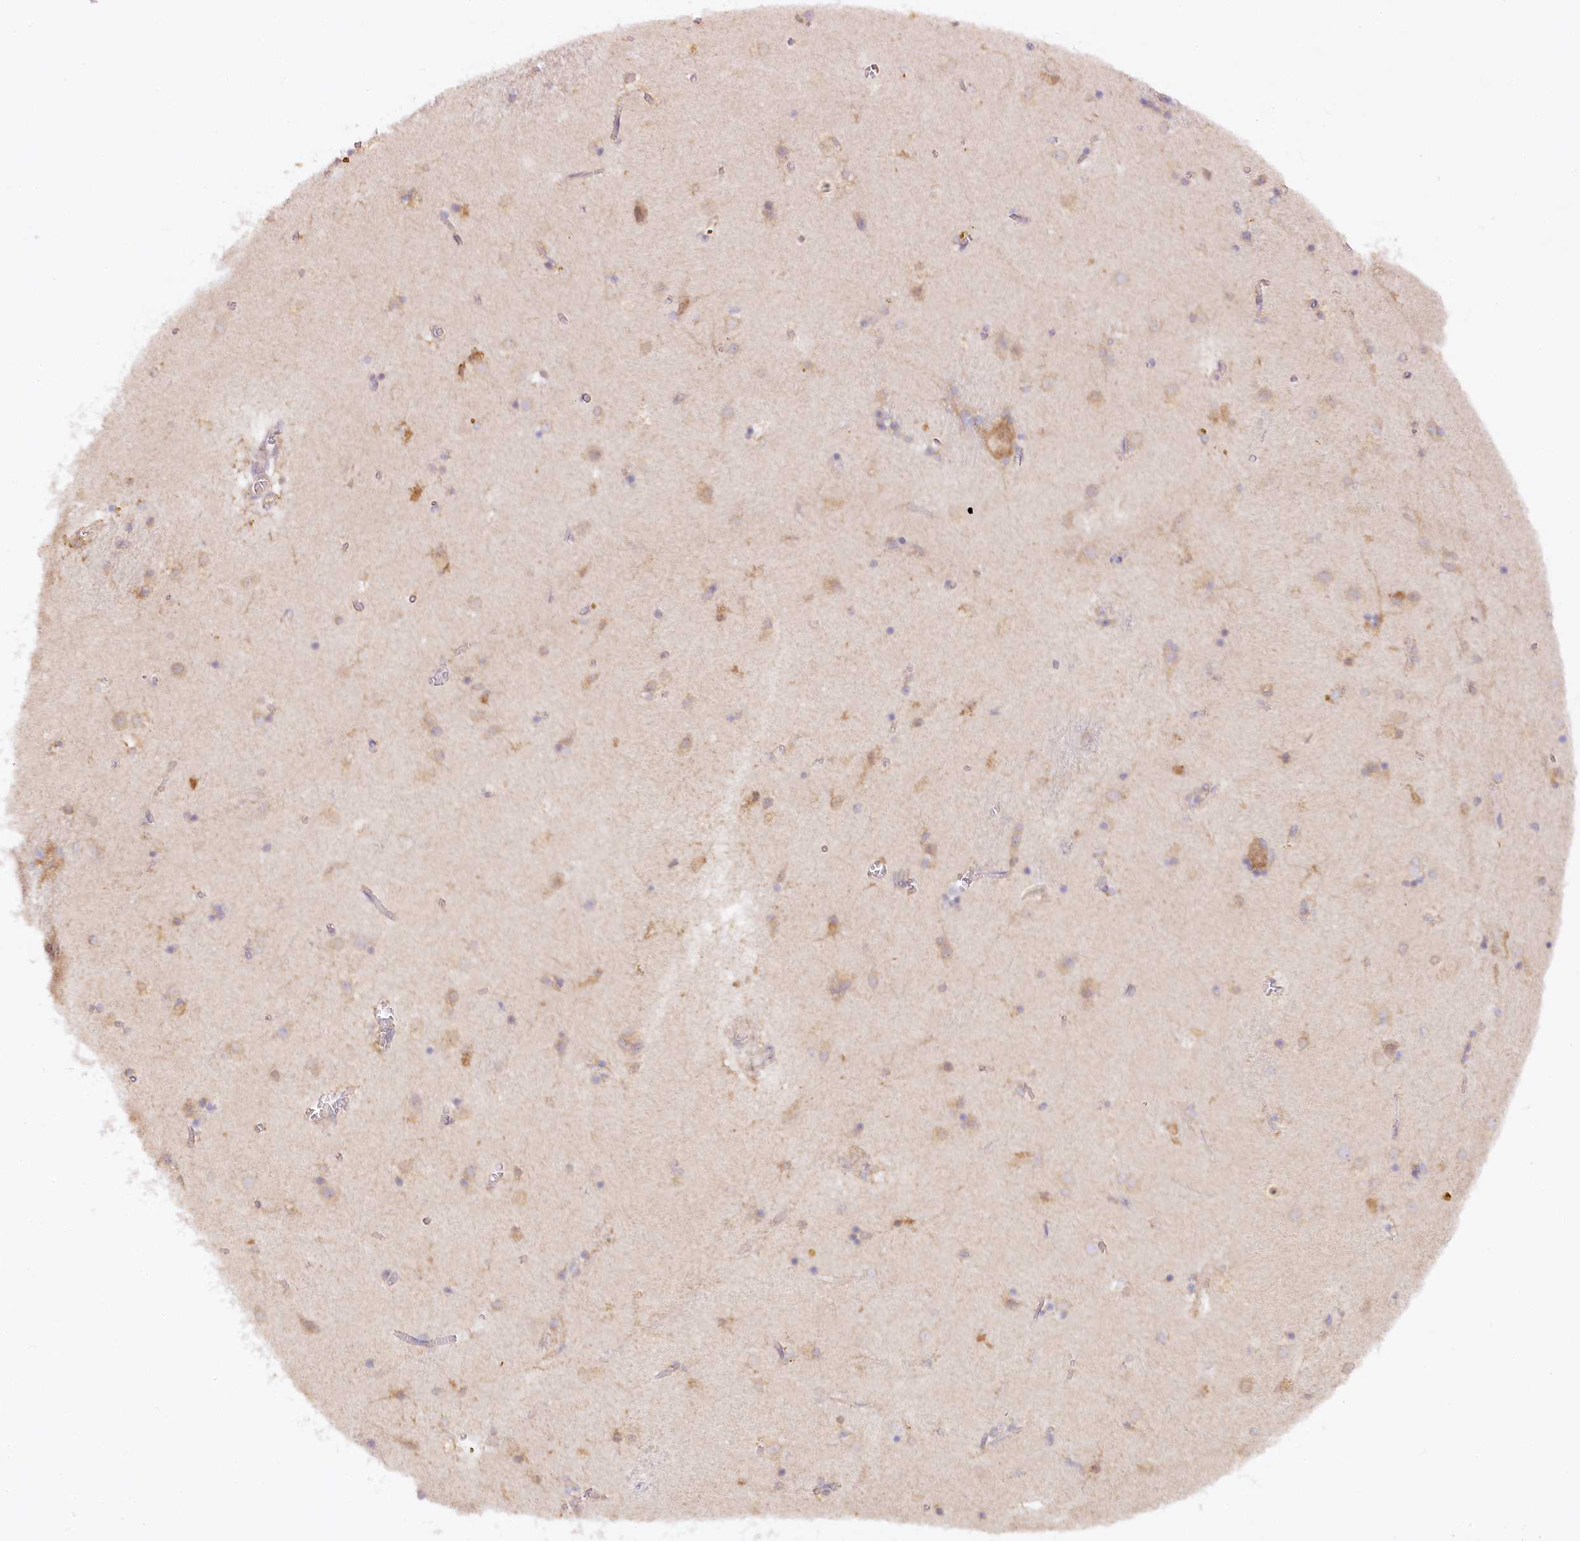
{"staining": {"intensity": "negative", "quantity": "none", "location": "none"}, "tissue": "caudate", "cell_type": "Glial cells", "image_type": "normal", "snomed": [{"axis": "morphology", "description": "Normal tissue, NOS"}, {"axis": "topography", "description": "Lateral ventricle wall"}], "caption": "Immunohistochemistry image of unremarkable caudate stained for a protein (brown), which exhibits no positivity in glial cells.", "gene": "PAIP2", "patient": {"sex": "male", "age": 70}}